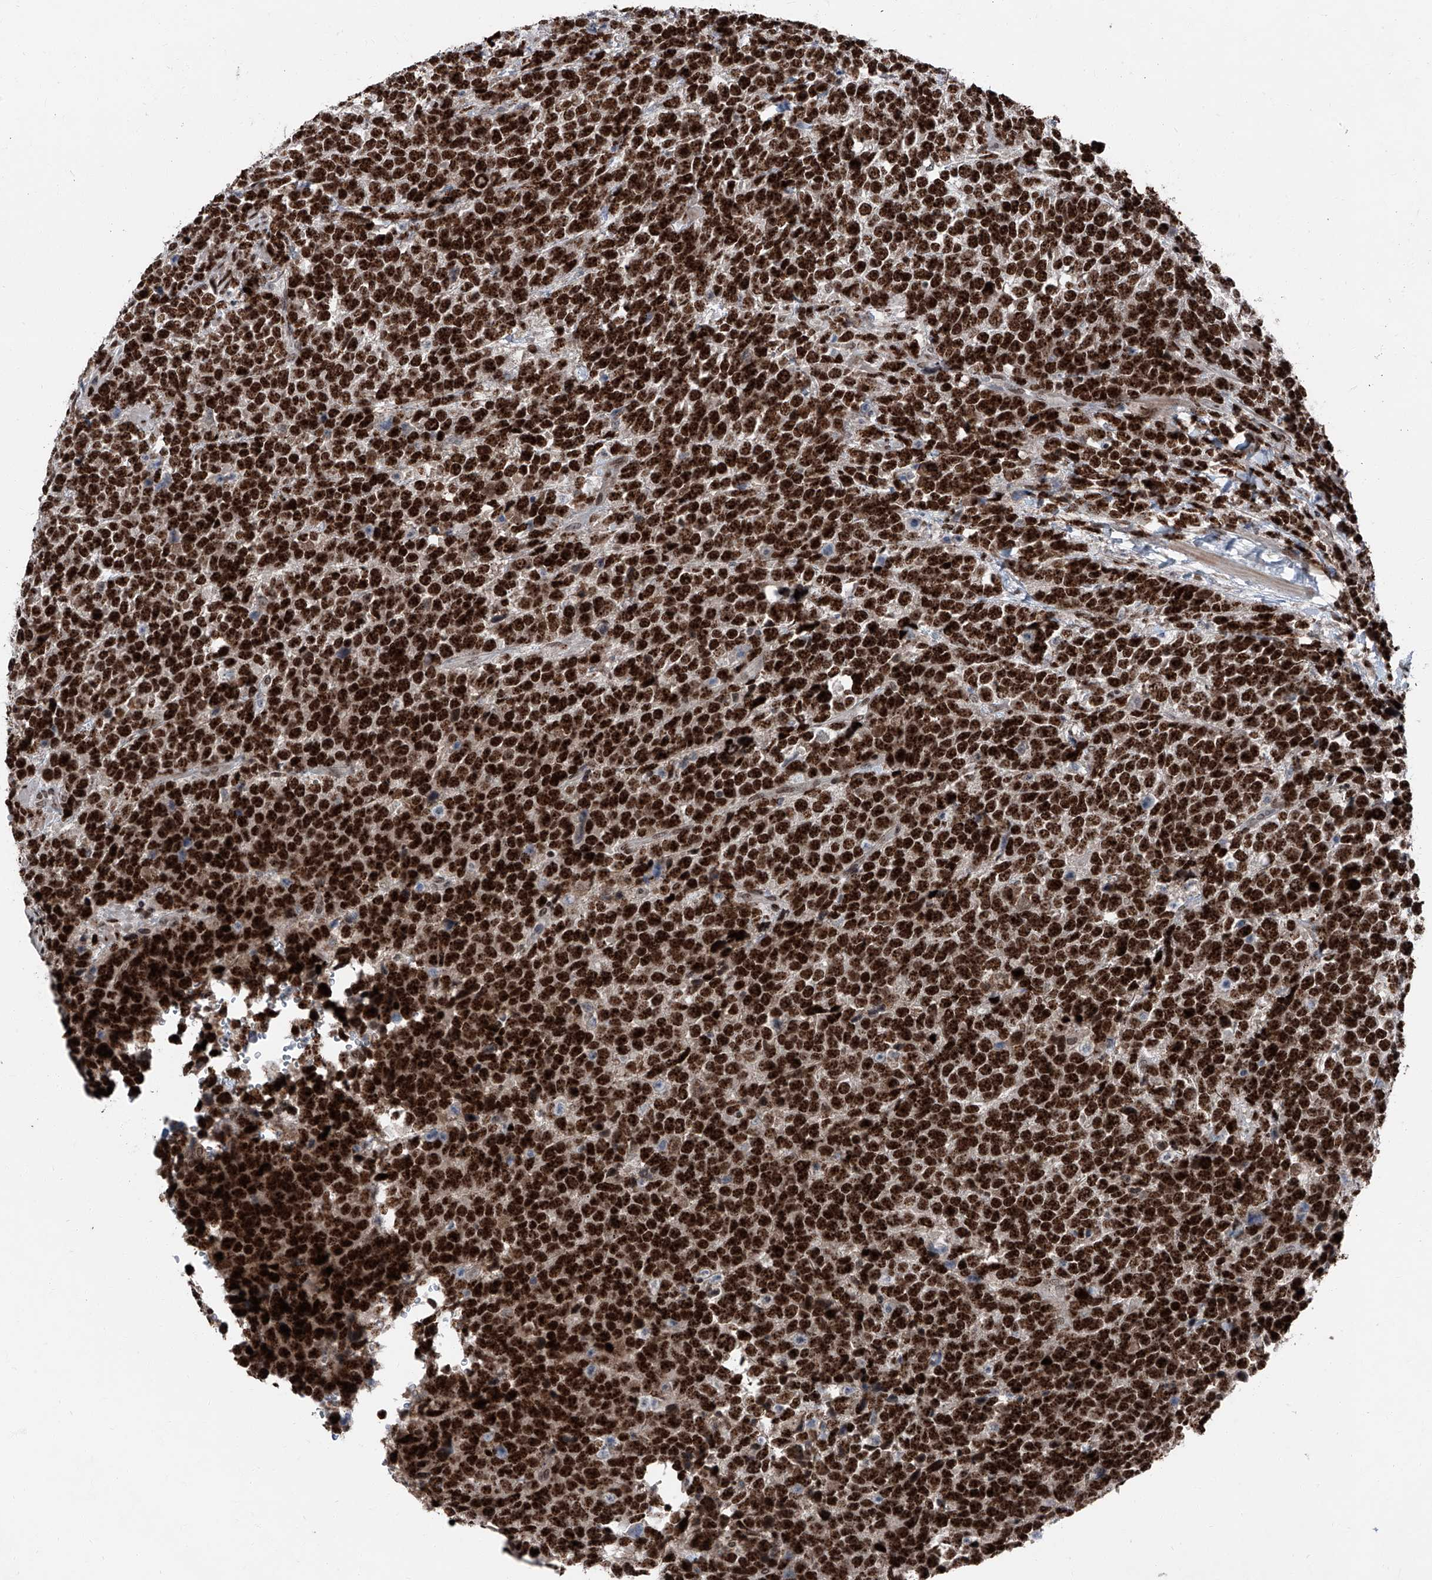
{"staining": {"intensity": "strong", "quantity": ">75%", "location": "nuclear"}, "tissue": "urothelial cancer", "cell_type": "Tumor cells", "image_type": "cancer", "snomed": [{"axis": "morphology", "description": "Urothelial carcinoma, High grade"}, {"axis": "topography", "description": "Urinary bladder"}], "caption": "IHC micrograph of urothelial cancer stained for a protein (brown), which displays high levels of strong nuclear positivity in approximately >75% of tumor cells.", "gene": "BMI1", "patient": {"sex": "female", "age": 82}}